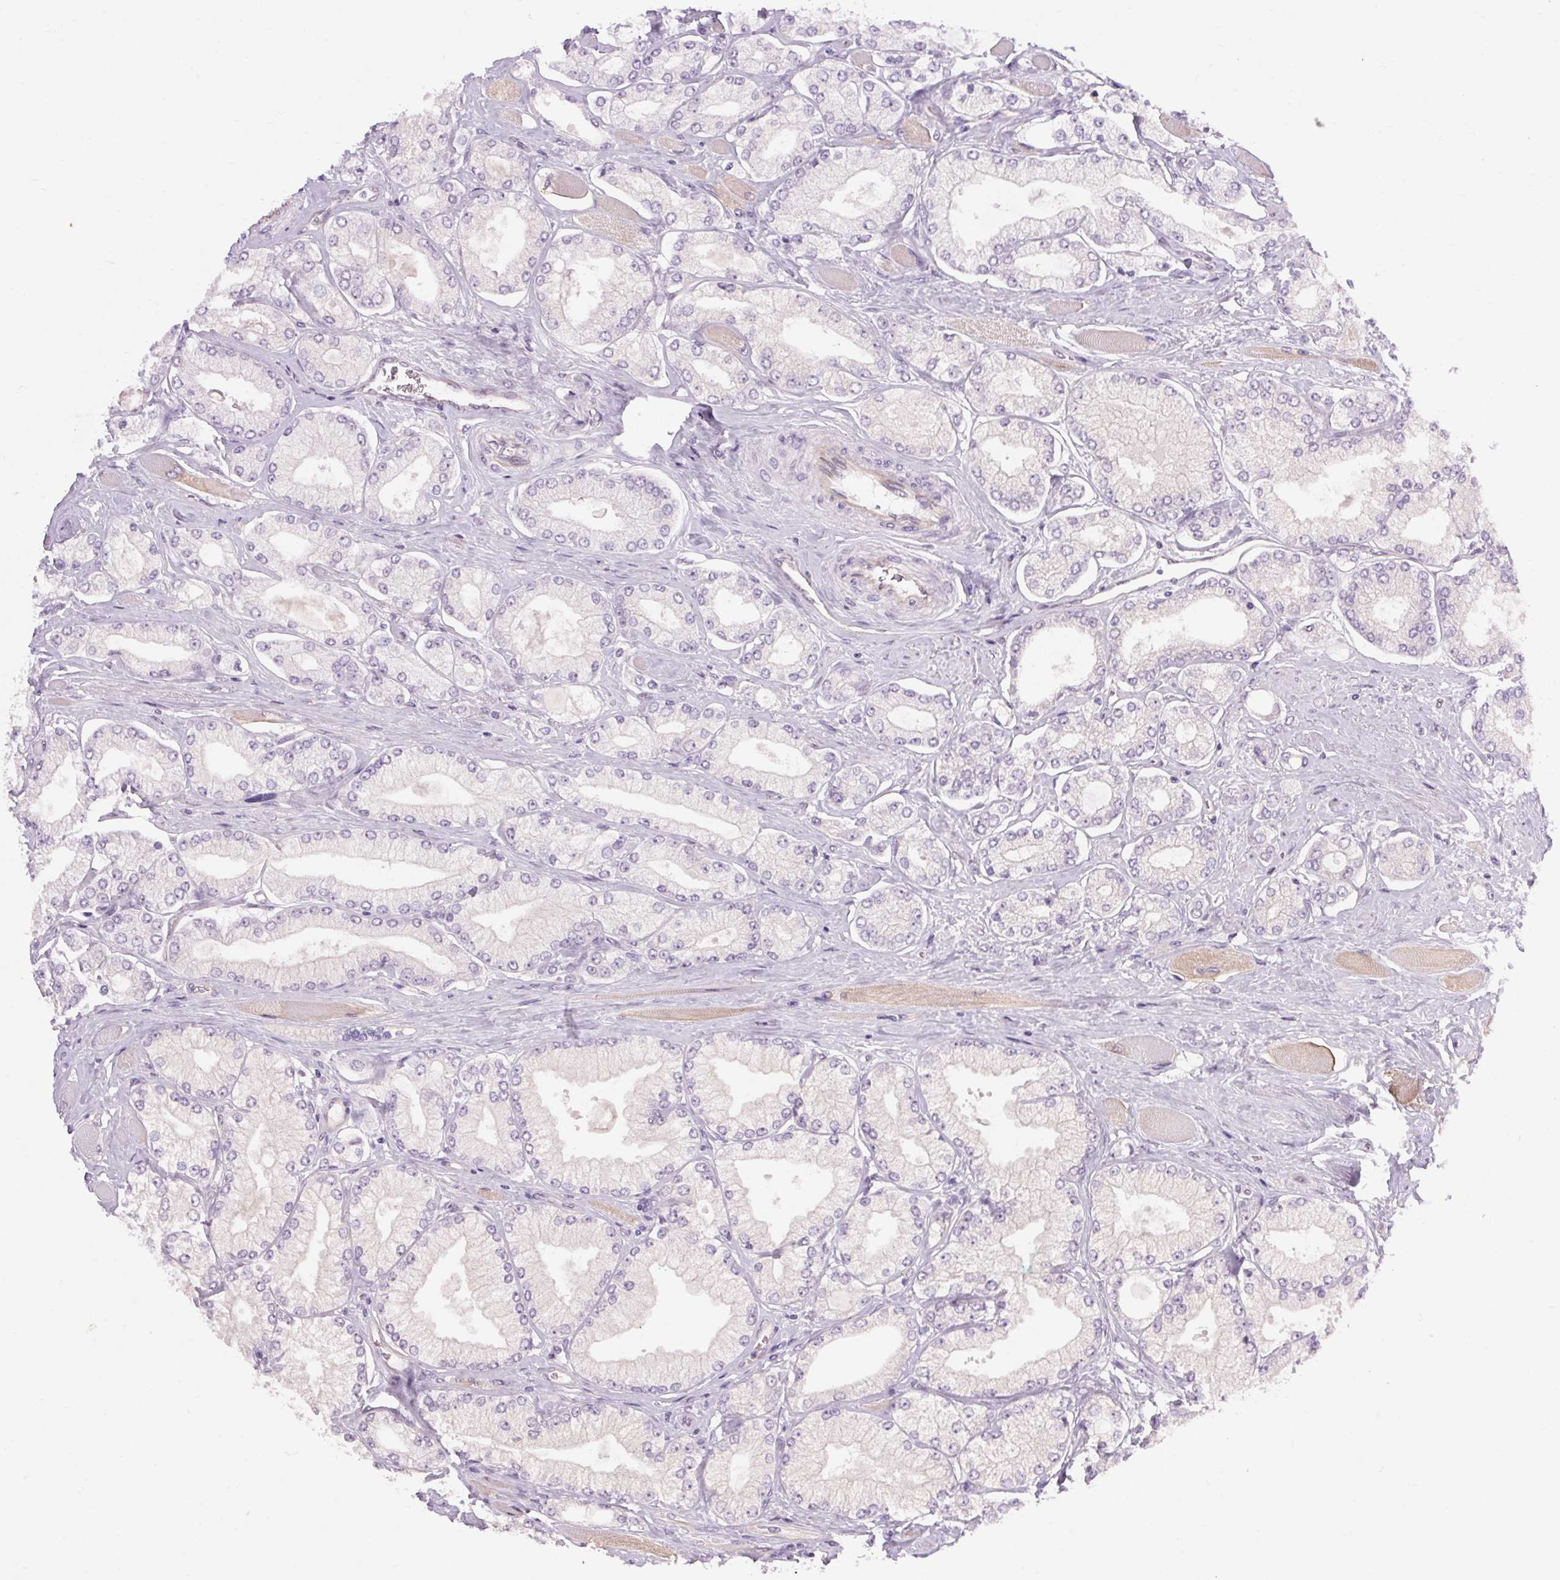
{"staining": {"intensity": "negative", "quantity": "none", "location": "none"}, "tissue": "prostate cancer", "cell_type": "Tumor cells", "image_type": "cancer", "snomed": [{"axis": "morphology", "description": "Adenocarcinoma, High grade"}, {"axis": "topography", "description": "Prostate"}], "caption": "Immunohistochemistry photomicrograph of neoplastic tissue: prostate adenocarcinoma (high-grade) stained with DAB (3,3'-diaminobenzidine) demonstrates no significant protein staining in tumor cells.", "gene": "TM6SF1", "patient": {"sex": "male", "age": 68}}